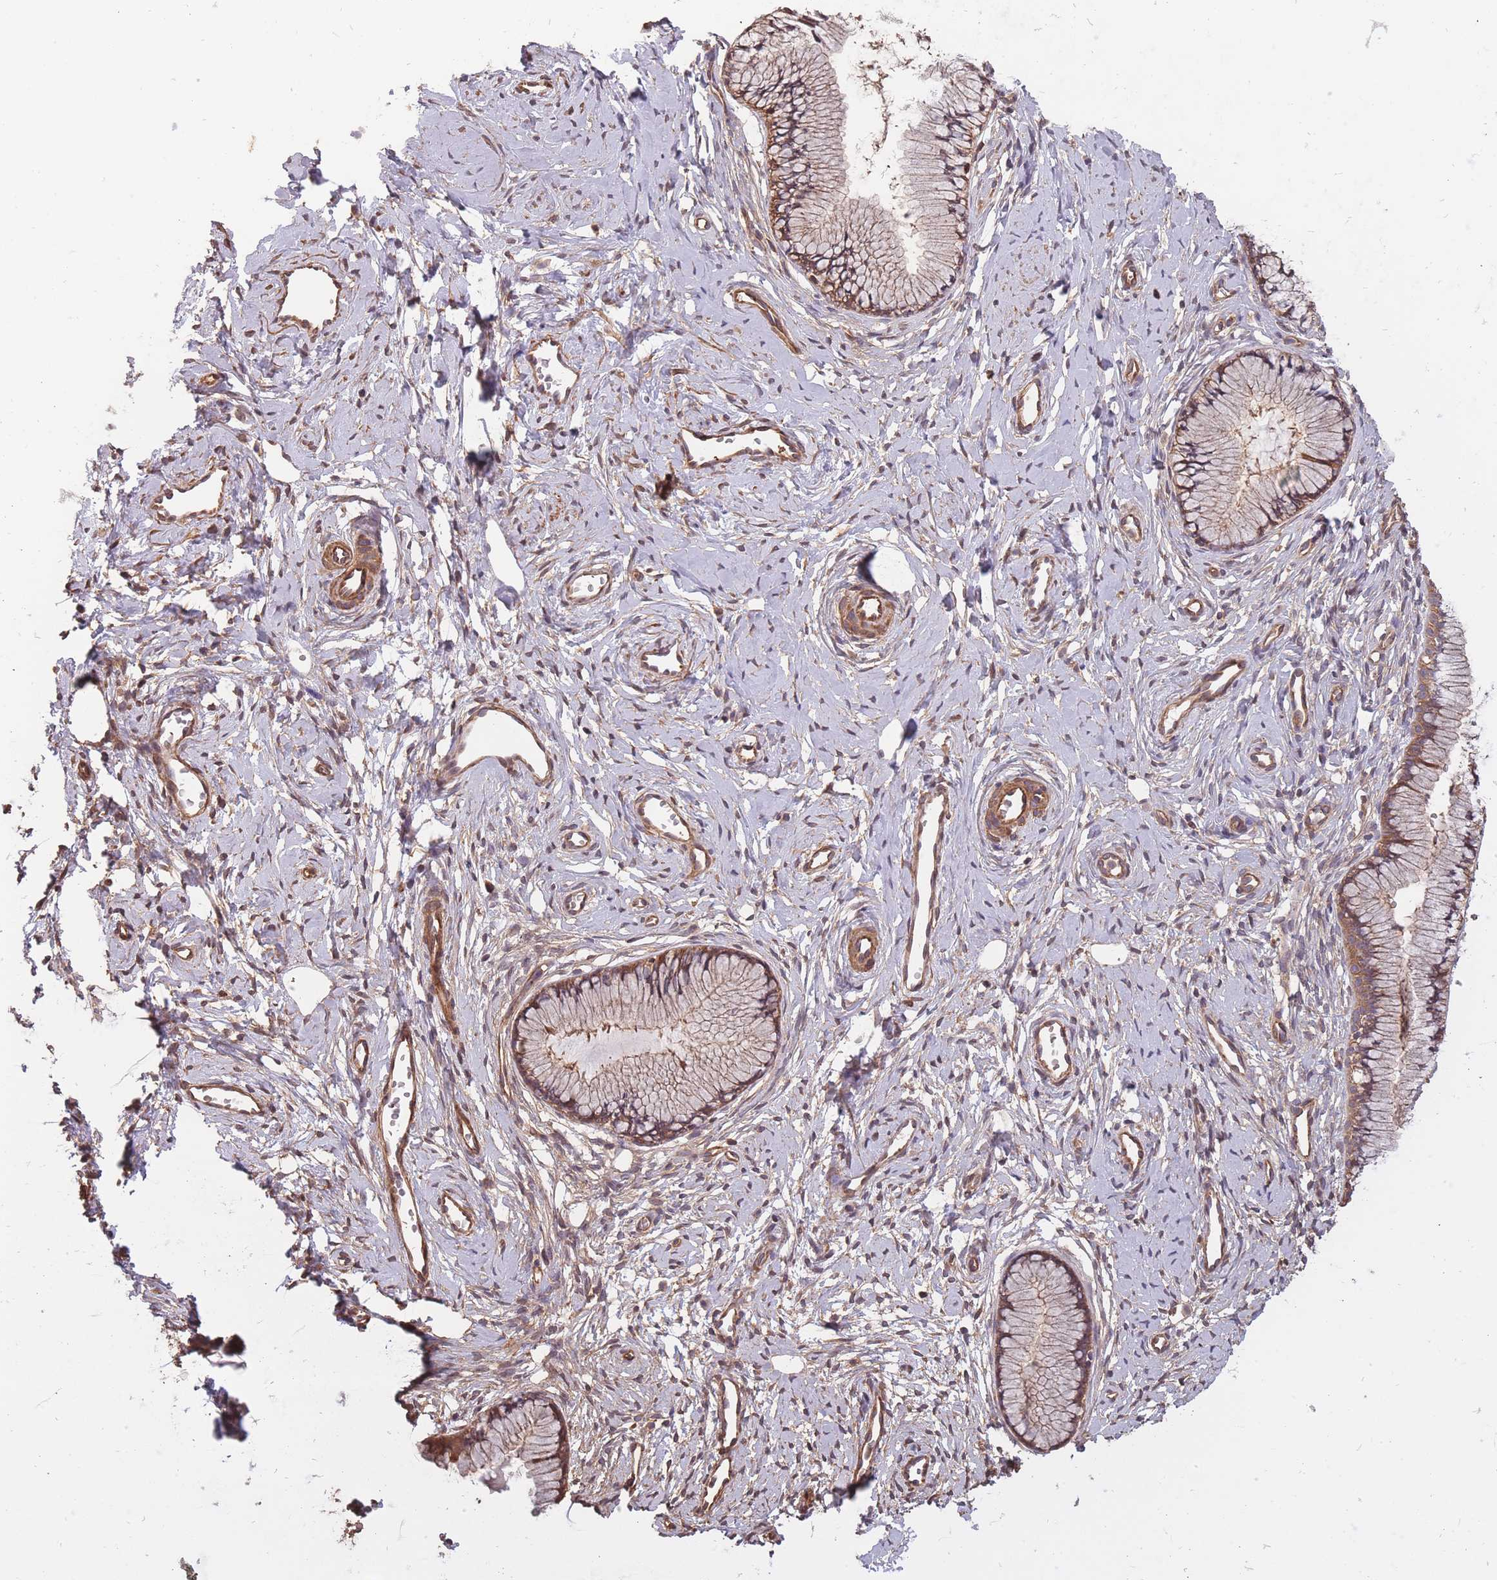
{"staining": {"intensity": "strong", "quantity": ">75%", "location": "cytoplasmic/membranous,nuclear"}, "tissue": "cervix", "cell_type": "Glandular cells", "image_type": "normal", "snomed": [{"axis": "morphology", "description": "Normal tissue, NOS"}, {"axis": "topography", "description": "Cervix"}], "caption": "Cervix was stained to show a protein in brown. There is high levels of strong cytoplasmic/membranous,nuclear expression in about >75% of glandular cells.", "gene": "ARMH3", "patient": {"sex": "female", "age": 40}}